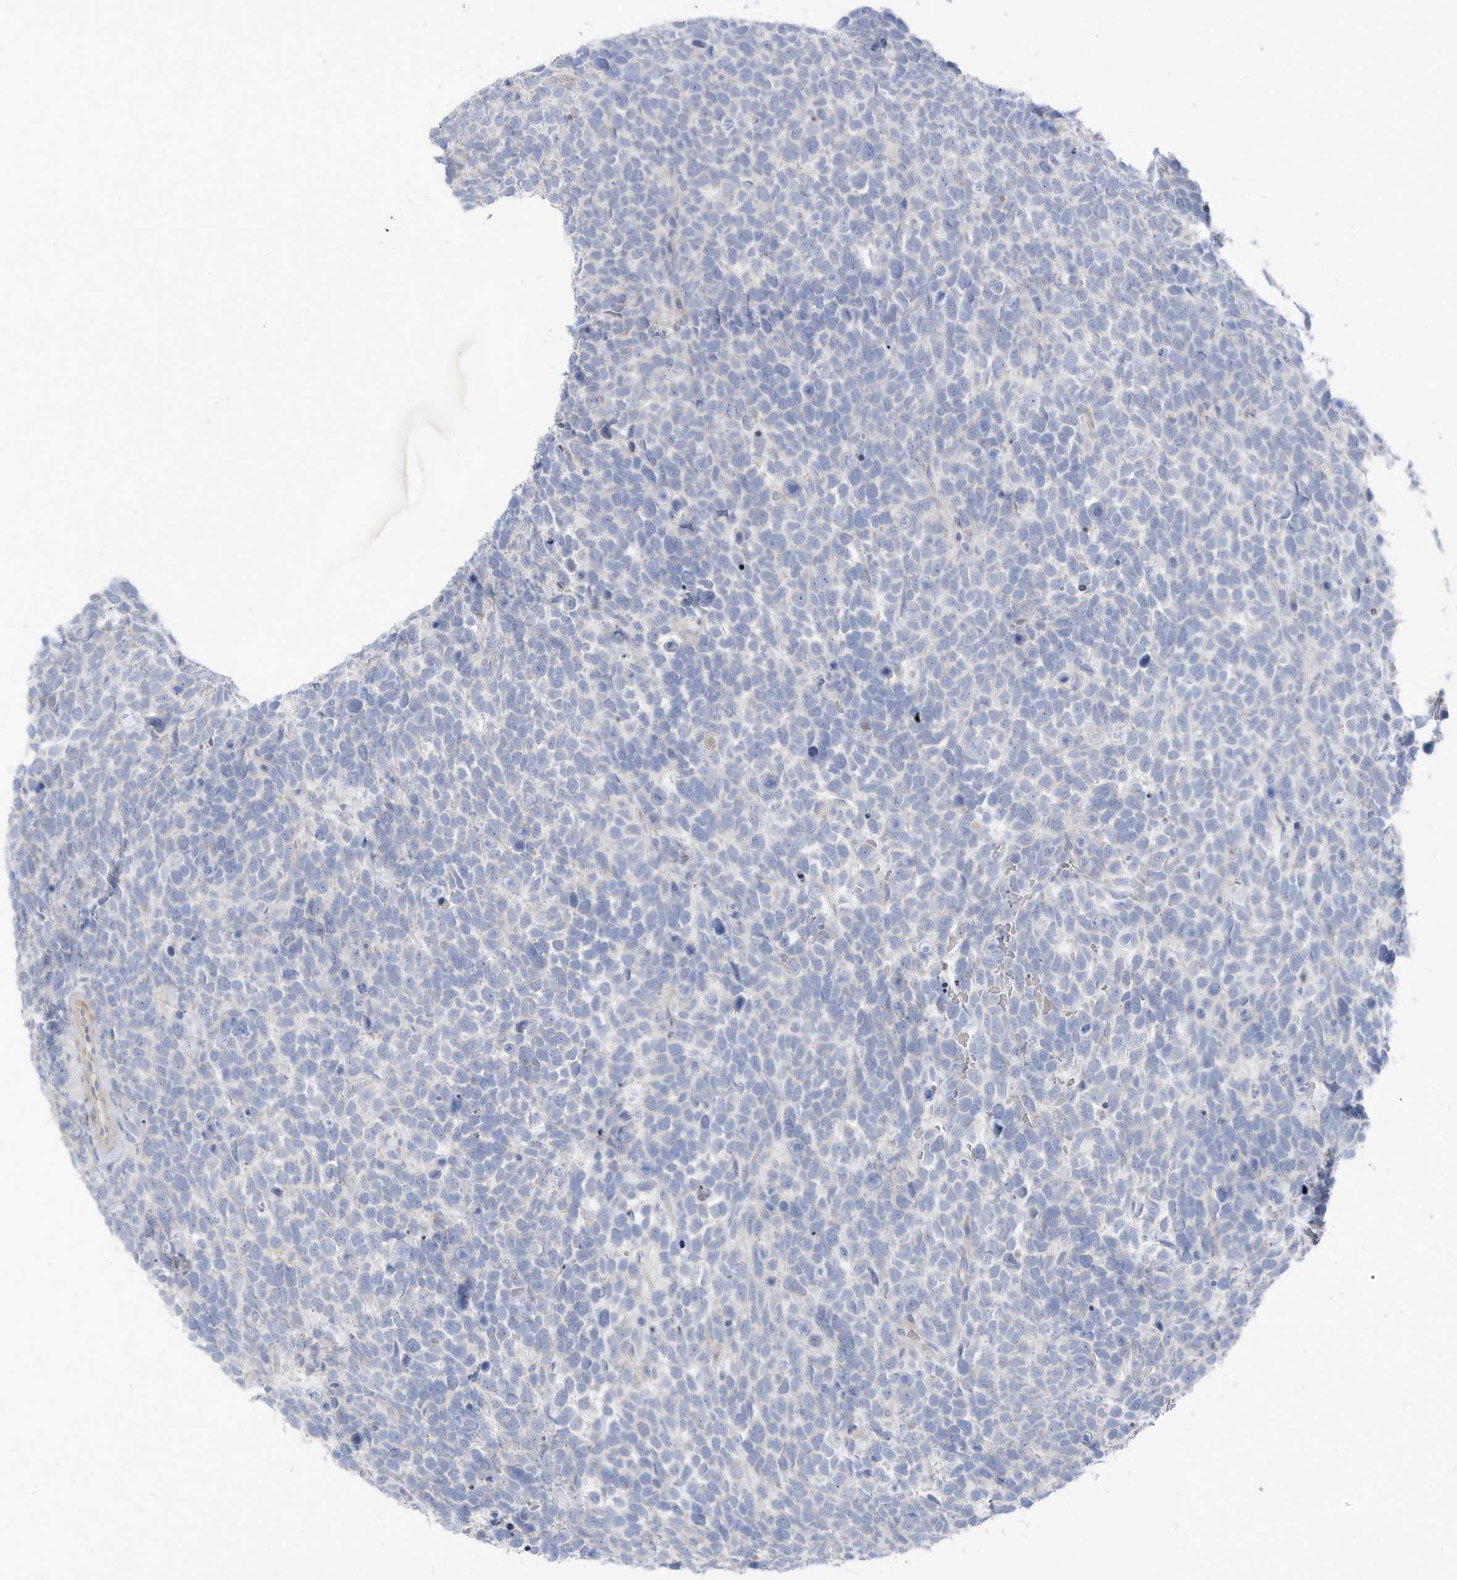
{"staining": {"intensity": "negative", "quantity": "none", "location": "none"}, "tissue": "urothelial cancer", "cell_type": "Tumor cells", "image_type": "cancer", "snomed": [{"axis": "morphology", "description": "Urothelial carcinoma, High grade"}, {"axis": "topography", "description": "Urinary bladder"}], "caption": "Tumor cells show no significant protein positivity in urothelial cancer. The staining is performed using DAB (3,3'-diaminobenzidine) brown chromogen with nuclei counter-stained in using hematoxylin.", "gene": "ATP13A5", "patient": {"sex": "female", "age": 82}}